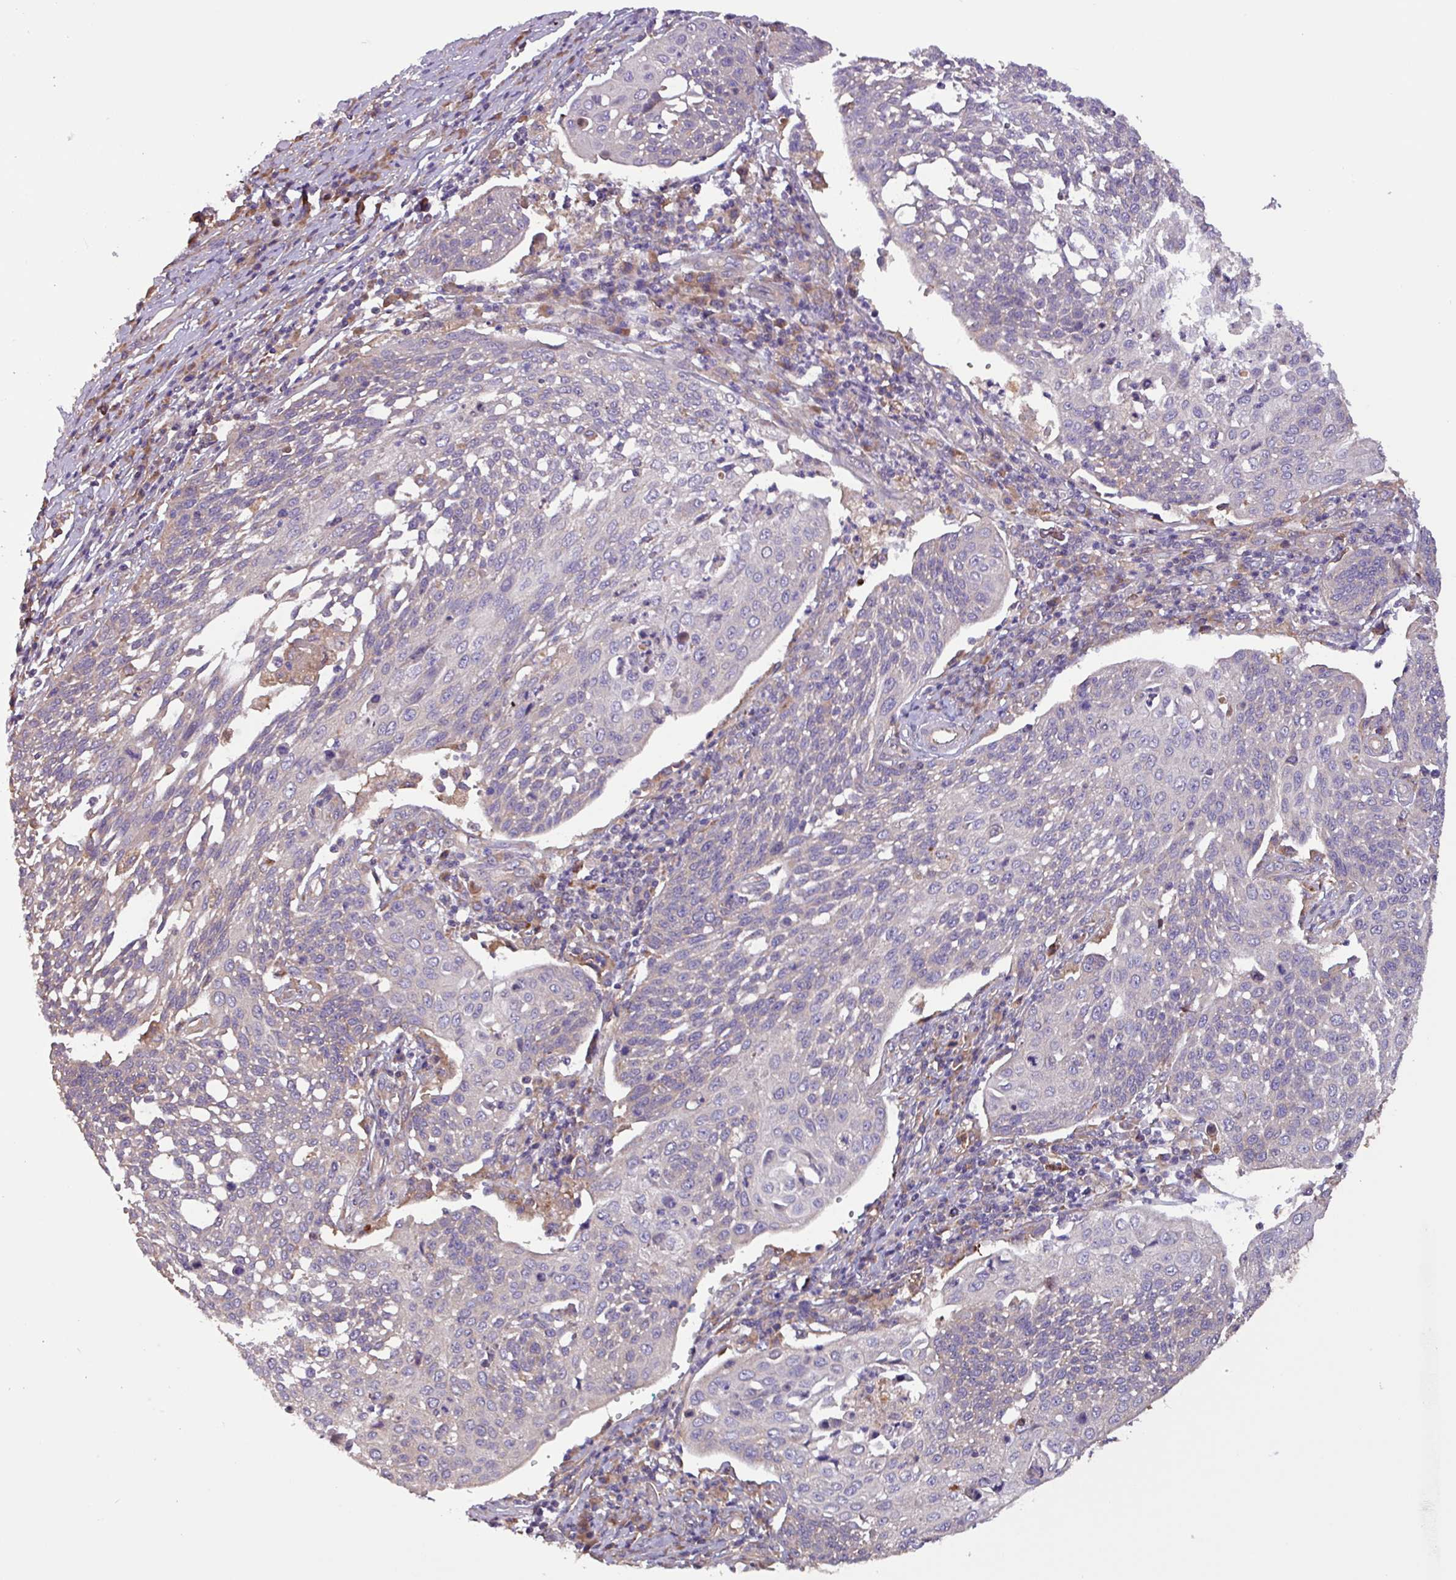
{"staining": {"intensity": "negative", "quantity": "none", "location": "none"}, "tissue": "cervical cancer", "cell_type": "Tumor cells", "image_type": "cancer", "snomed": [{"axis": "morphology", "description": "Squamous cell carcinoma, NOS"}, {"axis": "topography", "description": "Cervix"}], "caption": "This is an immunohistochemistry photomicrograph of human cervical cancer. There is no staining in tumor cells.", "gene": "PTPRQ", "patient": {"sex": "female", "age": 34}}